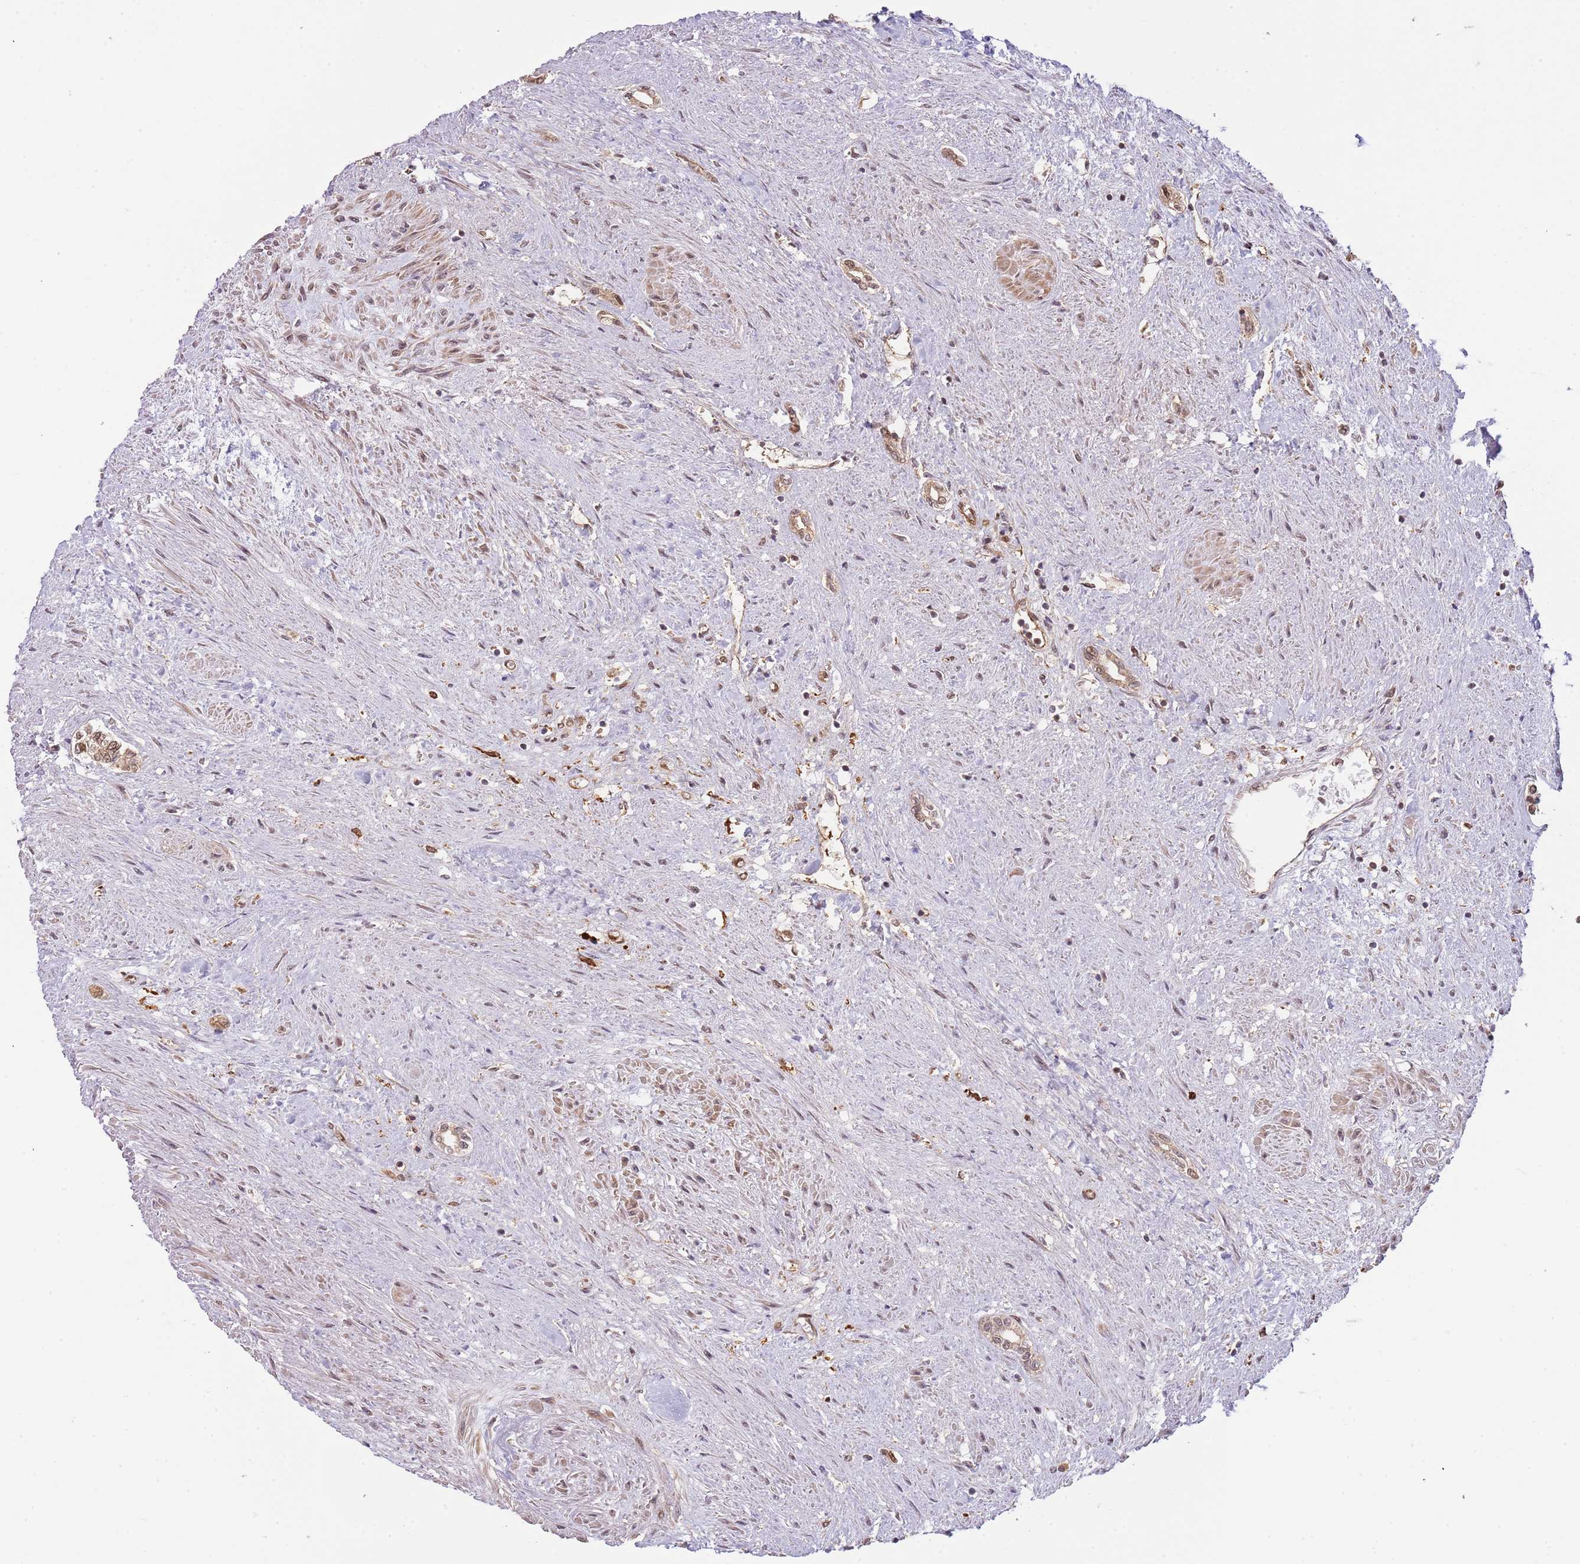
{"staining": {"intensity": "moderate", "quantity": ">75%", "location": "cytoplasmic/membranous,nuclear"}, "tissue": "renal cancer", "cell_type": "Tumor cells", "image_type": "cancer", "snomed": [{"axis": "morphology", "description": "Adenocarcinoma, NOS"}, {"axis": "topography", "description": "Kidney"}], "caption": "Human renal adenocarcinoma stained for a protein (brown) demonstrates moderate cytoplasmic/membranous and nuclear positive staining in approximately >75% of tumor cells.", "gene": "PLSCR5", "patient": {"sex": "male", "age": 59}}